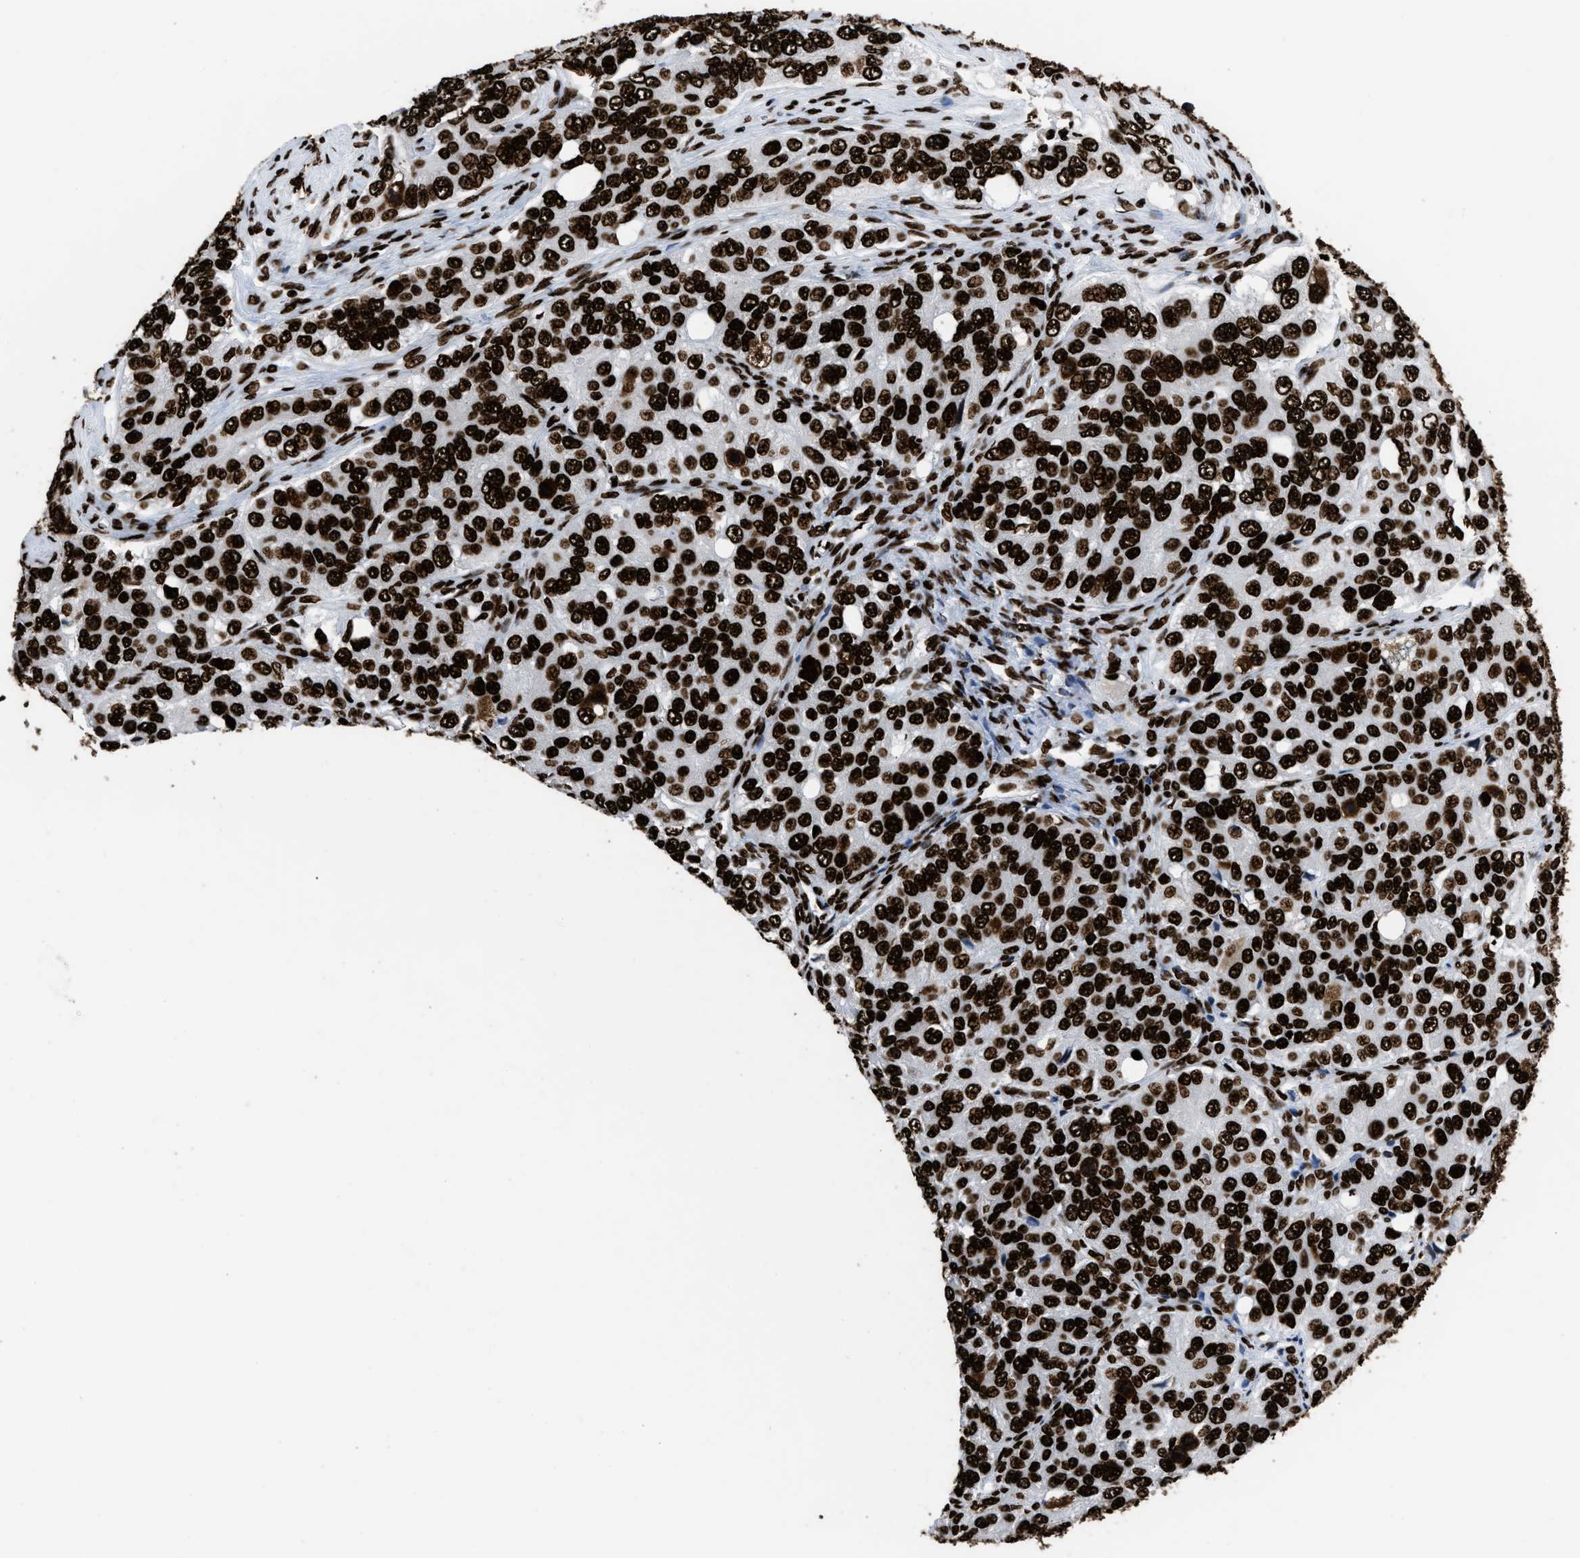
{"staining": {"intensity": "strong", "quantity": ">75%", "location": "nuclear"}, "tissue": "ovarian cancer", "cell_type": "Tumor cells", "image_type": "cancer", "snomed": [{"axis": "morphology", "description": "Carcinoma, endometroid"}, {"axis": "topography", "description": "Ovary"}], "caption": "Immunohistochemistry of human ovarian endometroid carcinoma demonstrates high levels of strong nuclear expression in about >75% of tumor cells.", "gene": "HNRNPM", "patient": {"sex": "female", "age": 51}}